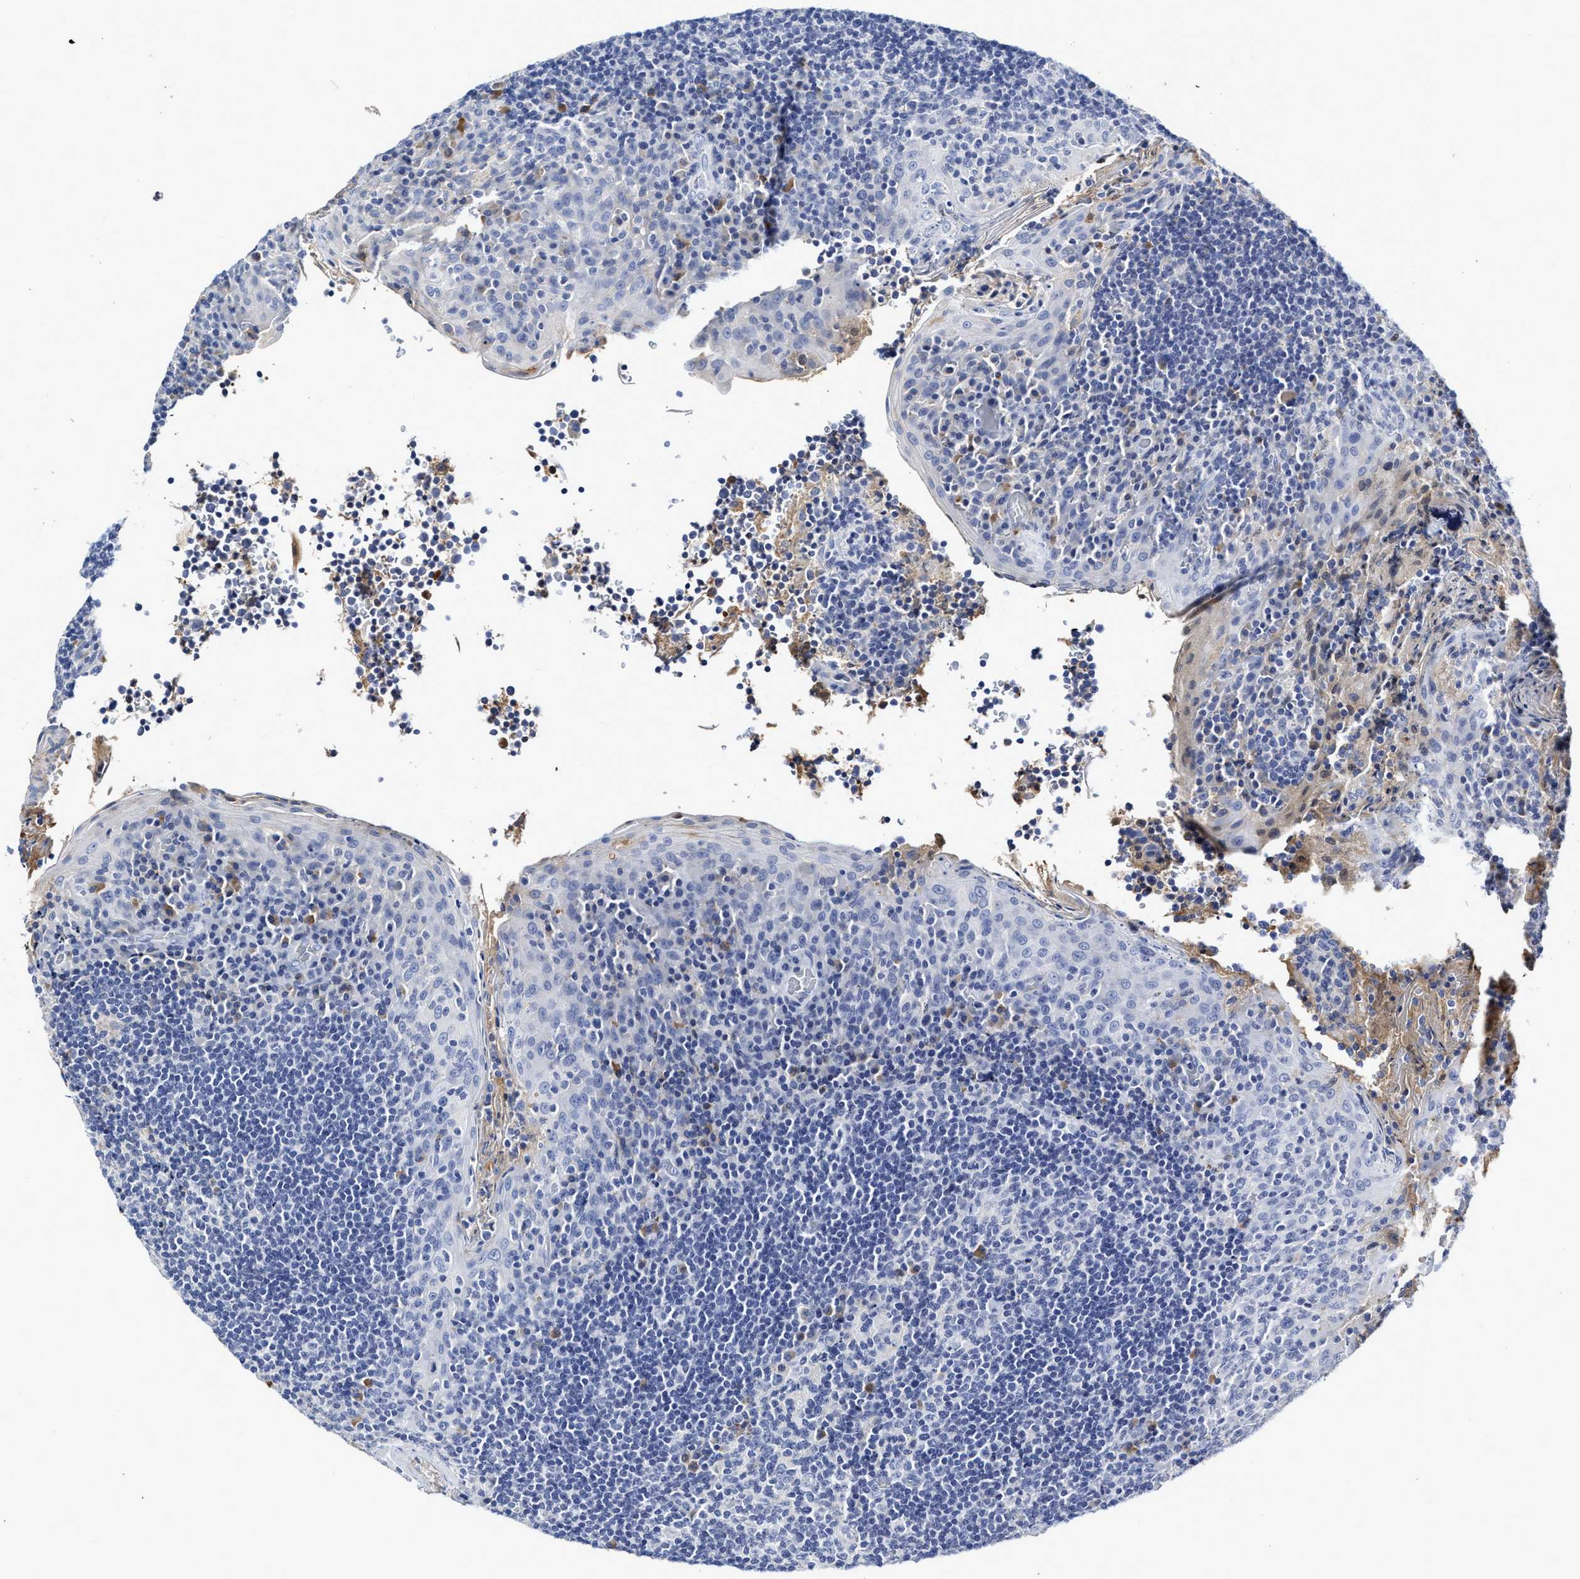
{"staining": {"intensity": "negative", "quantity": "none", "location": "none"}, "tissue": "tonsil", "cell_type": "Germinal center cells", "image_type": "normal", "snomed": [{"axis": "morphology", "description": "Normal tissue, NOS"}, {"axis": "topography", "description": "Tonsil"}], "caption": "Protein analysis of unremarkable tonsil demonstrates no significant staining in germinal center cells.", "gene": "C2", "patient": {"sex": "male", "age": 17}}